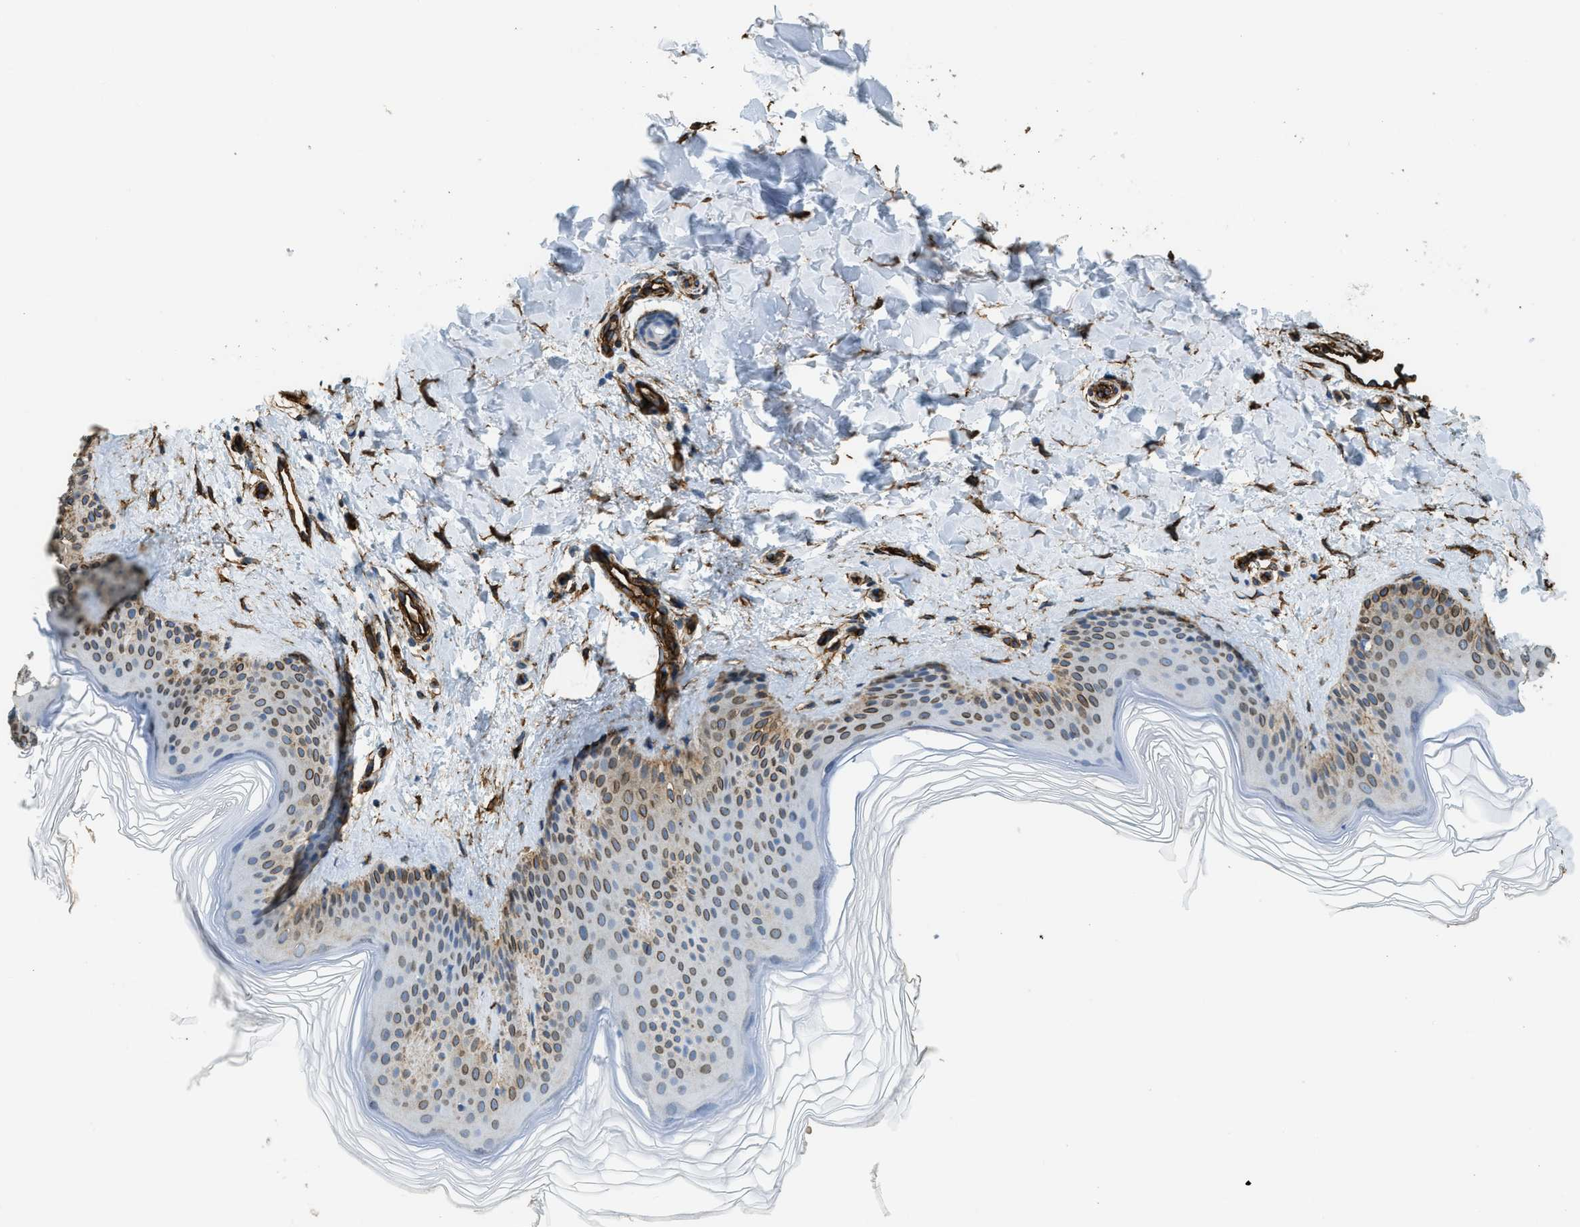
{"staining": {"intensity": "strong", "quantity": ">75%", "location": "cytoplasmic/membranous"}, "tissue": "skin", "cell_type": "Fibroblasts", "image_type": "normal", "snomed": [{"axis": "morphology", "description": "Normal tissue, NOS"}, {"axis": "morphology", "description": "Malignant melanoma, Metastatic site"}, {"axis": "topography", "description": "Skin"}], "caption": "Protein expression analysis of benign skin exhibits strong cytoplasmic/membranous staining in about >75% of fibroblasts. Ihc stains the protein in brown and the nuclei are stained blue.", "gene": "TMEM43", "patient": {"sex": "male", "age": 41}}